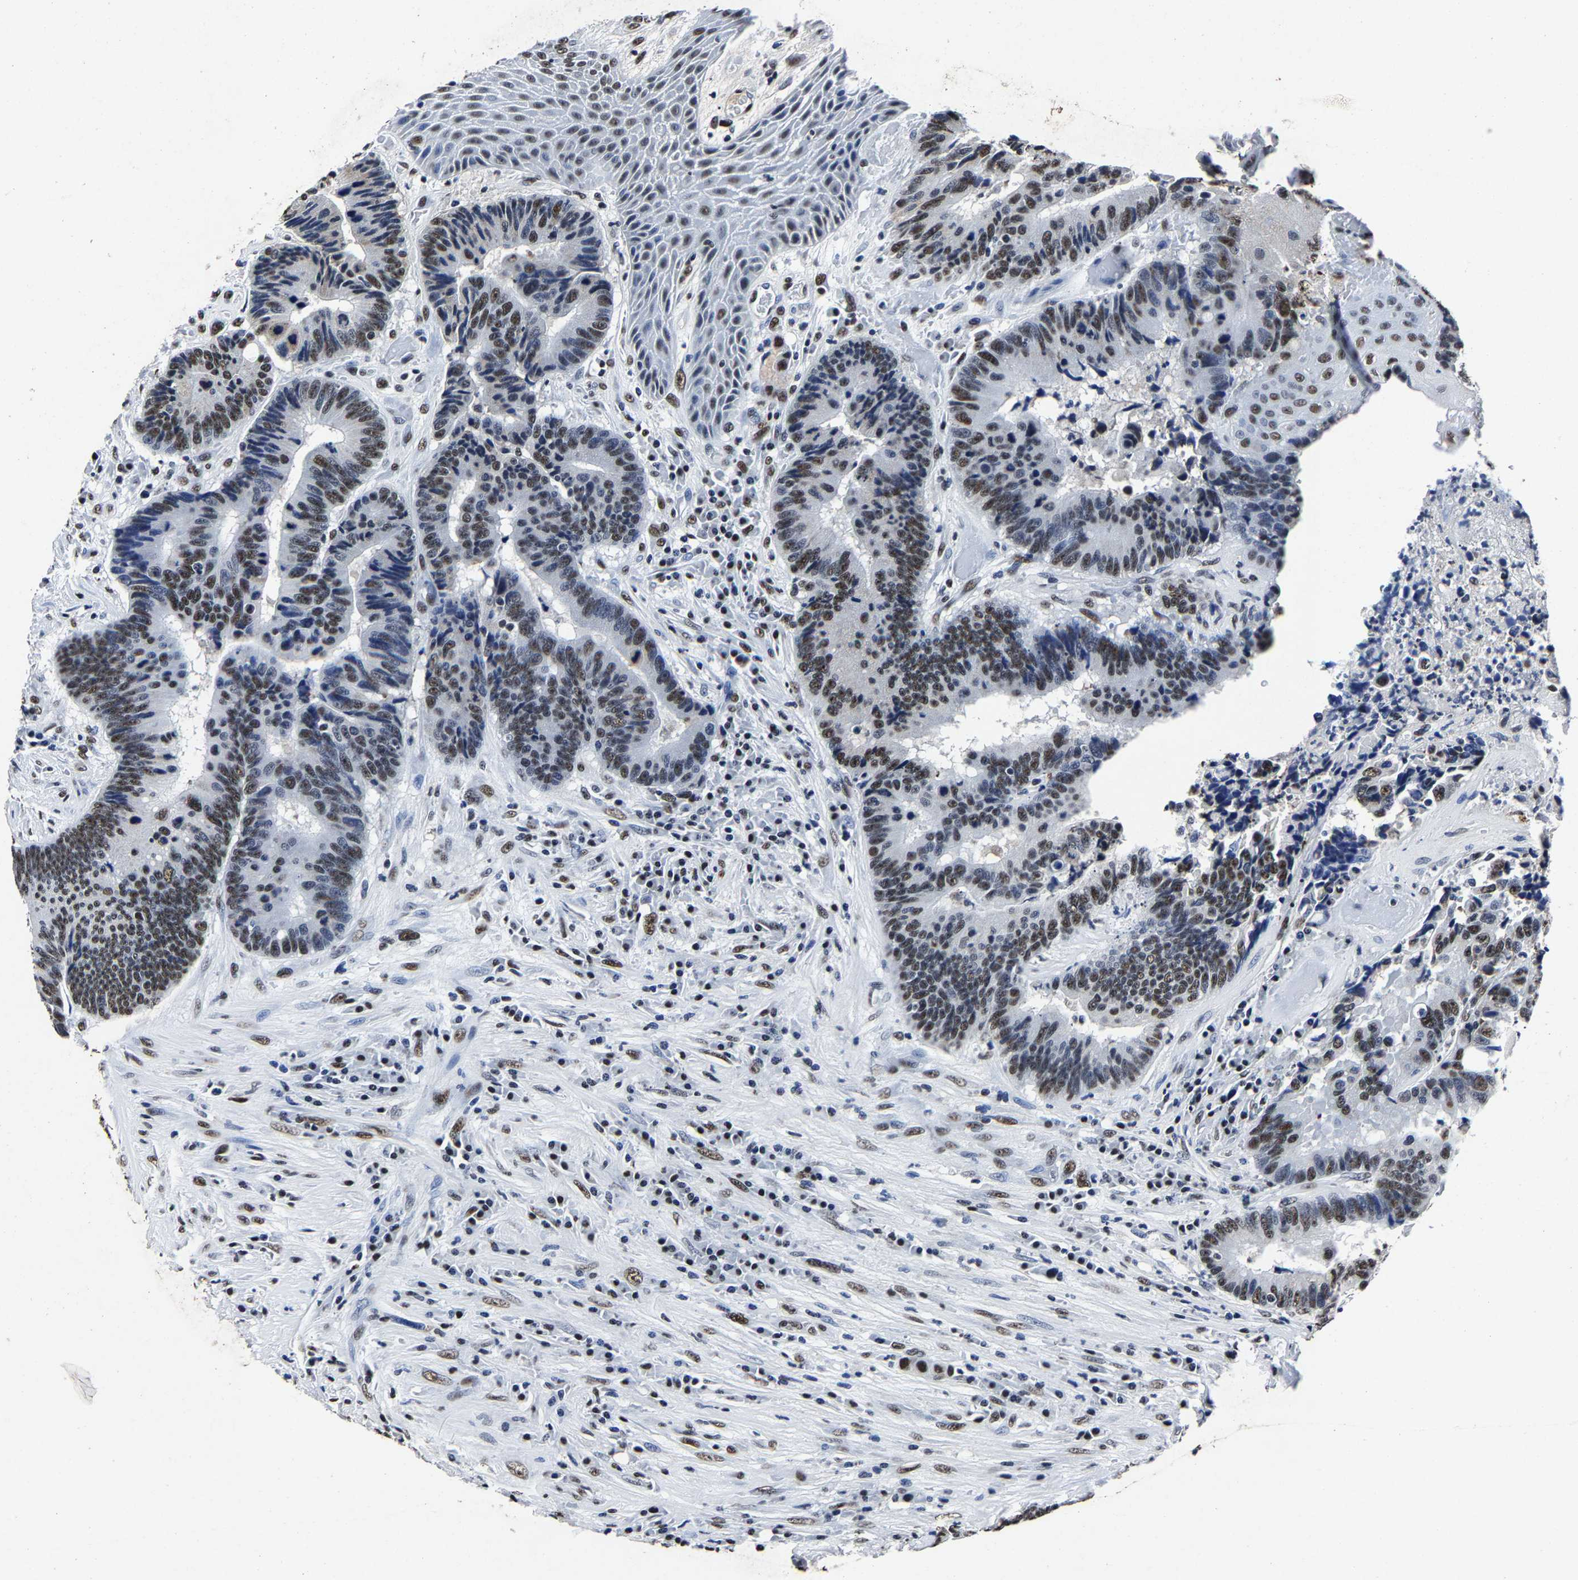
{"staining": {"intensity": "moderate", "quantity": ">75%", "location": "nuclear"}, "tissue": "colorectal cancer", "cell_type": "Tumor cells", "image_type": "cancer", "snomed": [{"axis": "morphology", "description": "Adenocarcinoma, NOS"}, {"axis": "topography", "description": "Rectum"}, {"axis": "topography", "description": "Anal"}], "caption": "This histopathology image reveals immunohistochemistry staining of adenocarcinoma (colorectal), with medium moderate nuclear positivity in approximately >75% of tumor cells.", "gene": "RBM45", "patient": {"sex": "female", "age": 89}}